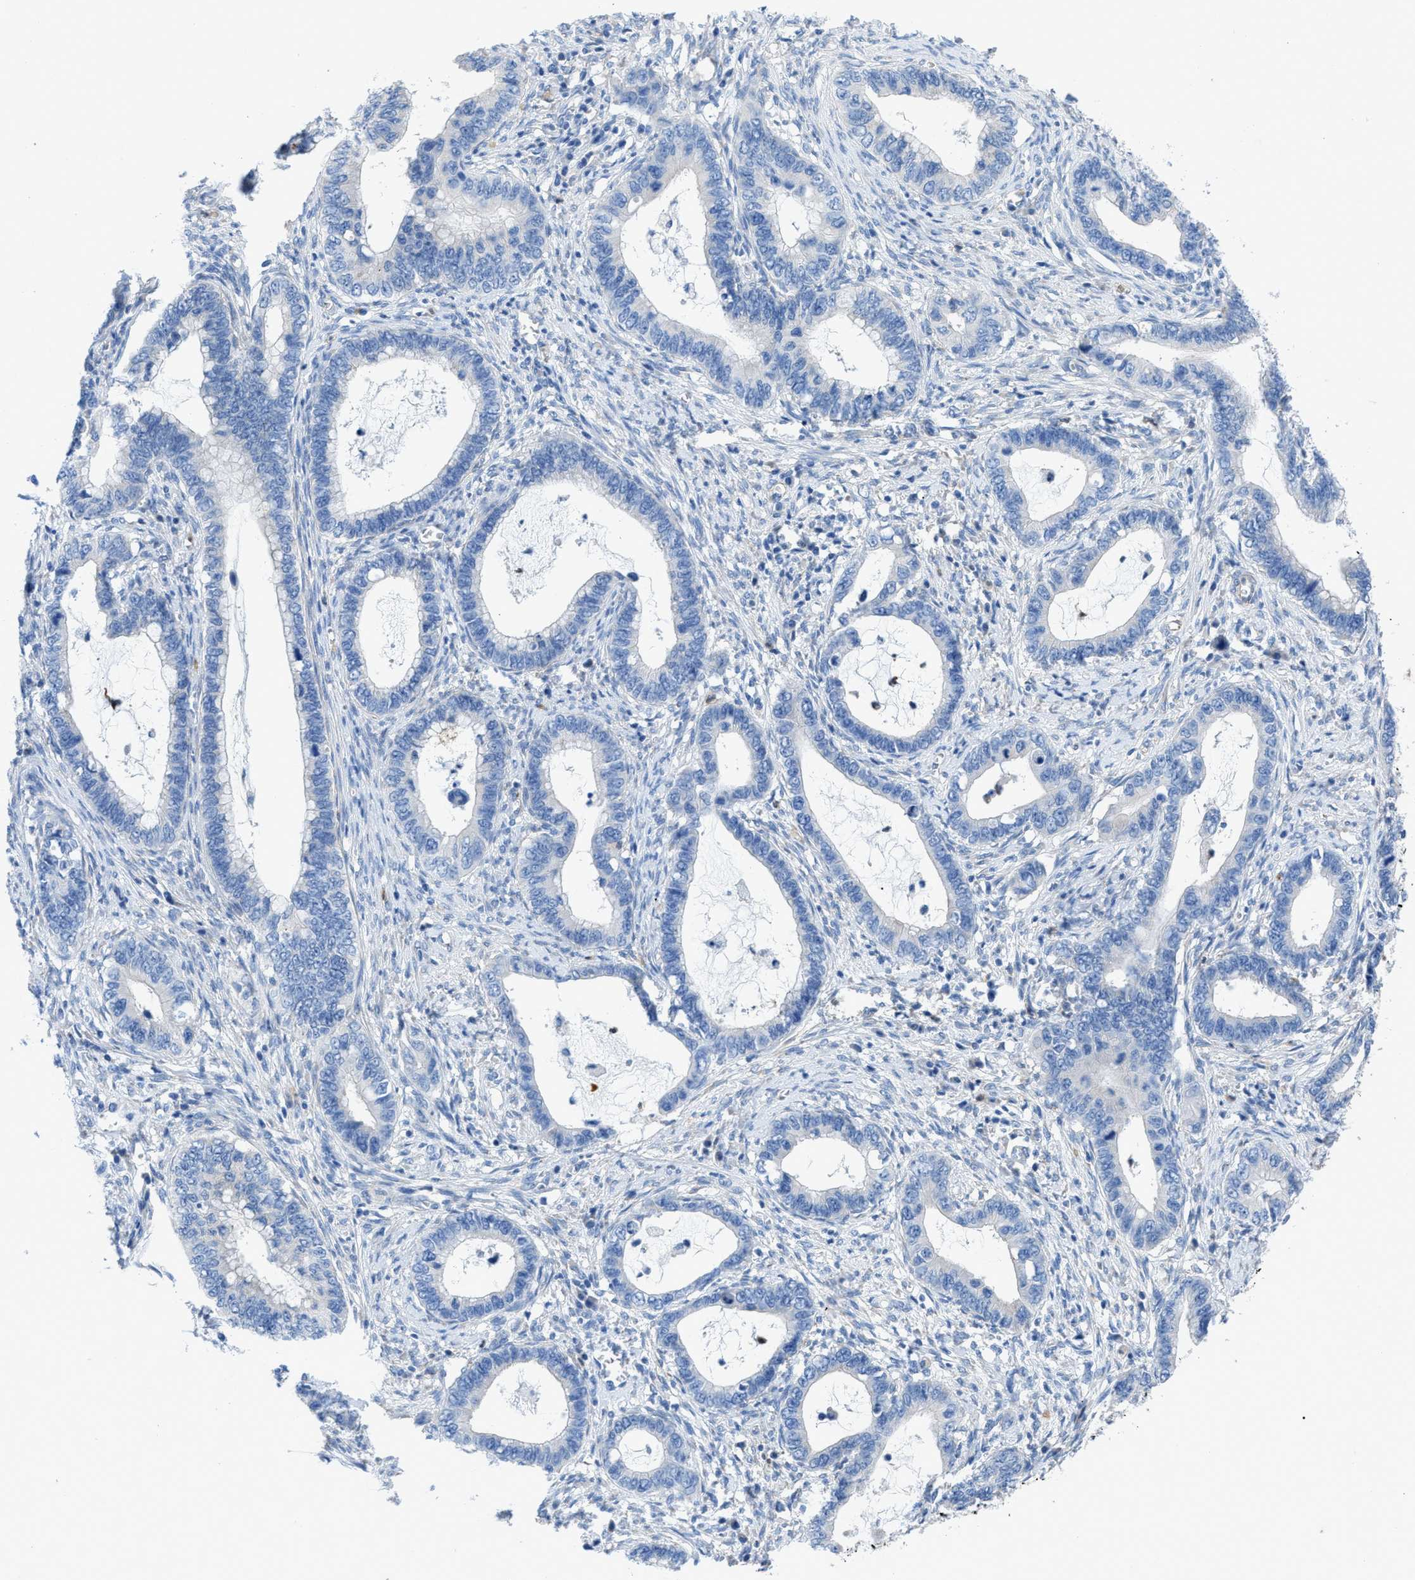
{"staining": {"intensity": "negative", "quantity": "none", "location": "none"}, "tissue": "cervical cancer", "cell_type": "Tumor cells", "image_type": "cancer", "snomed": [{"axis": "morphology", "description": "Adenocarcinoma, NOS"}, {"axis": "topography", "description": "Cervix"}], "caption": "Micrograph shows no protein expression in tumor cells of cervical adenocarcinoma tissue.", "gene": "ITPR1", "patient": {"sex": "female", "age": 44}}